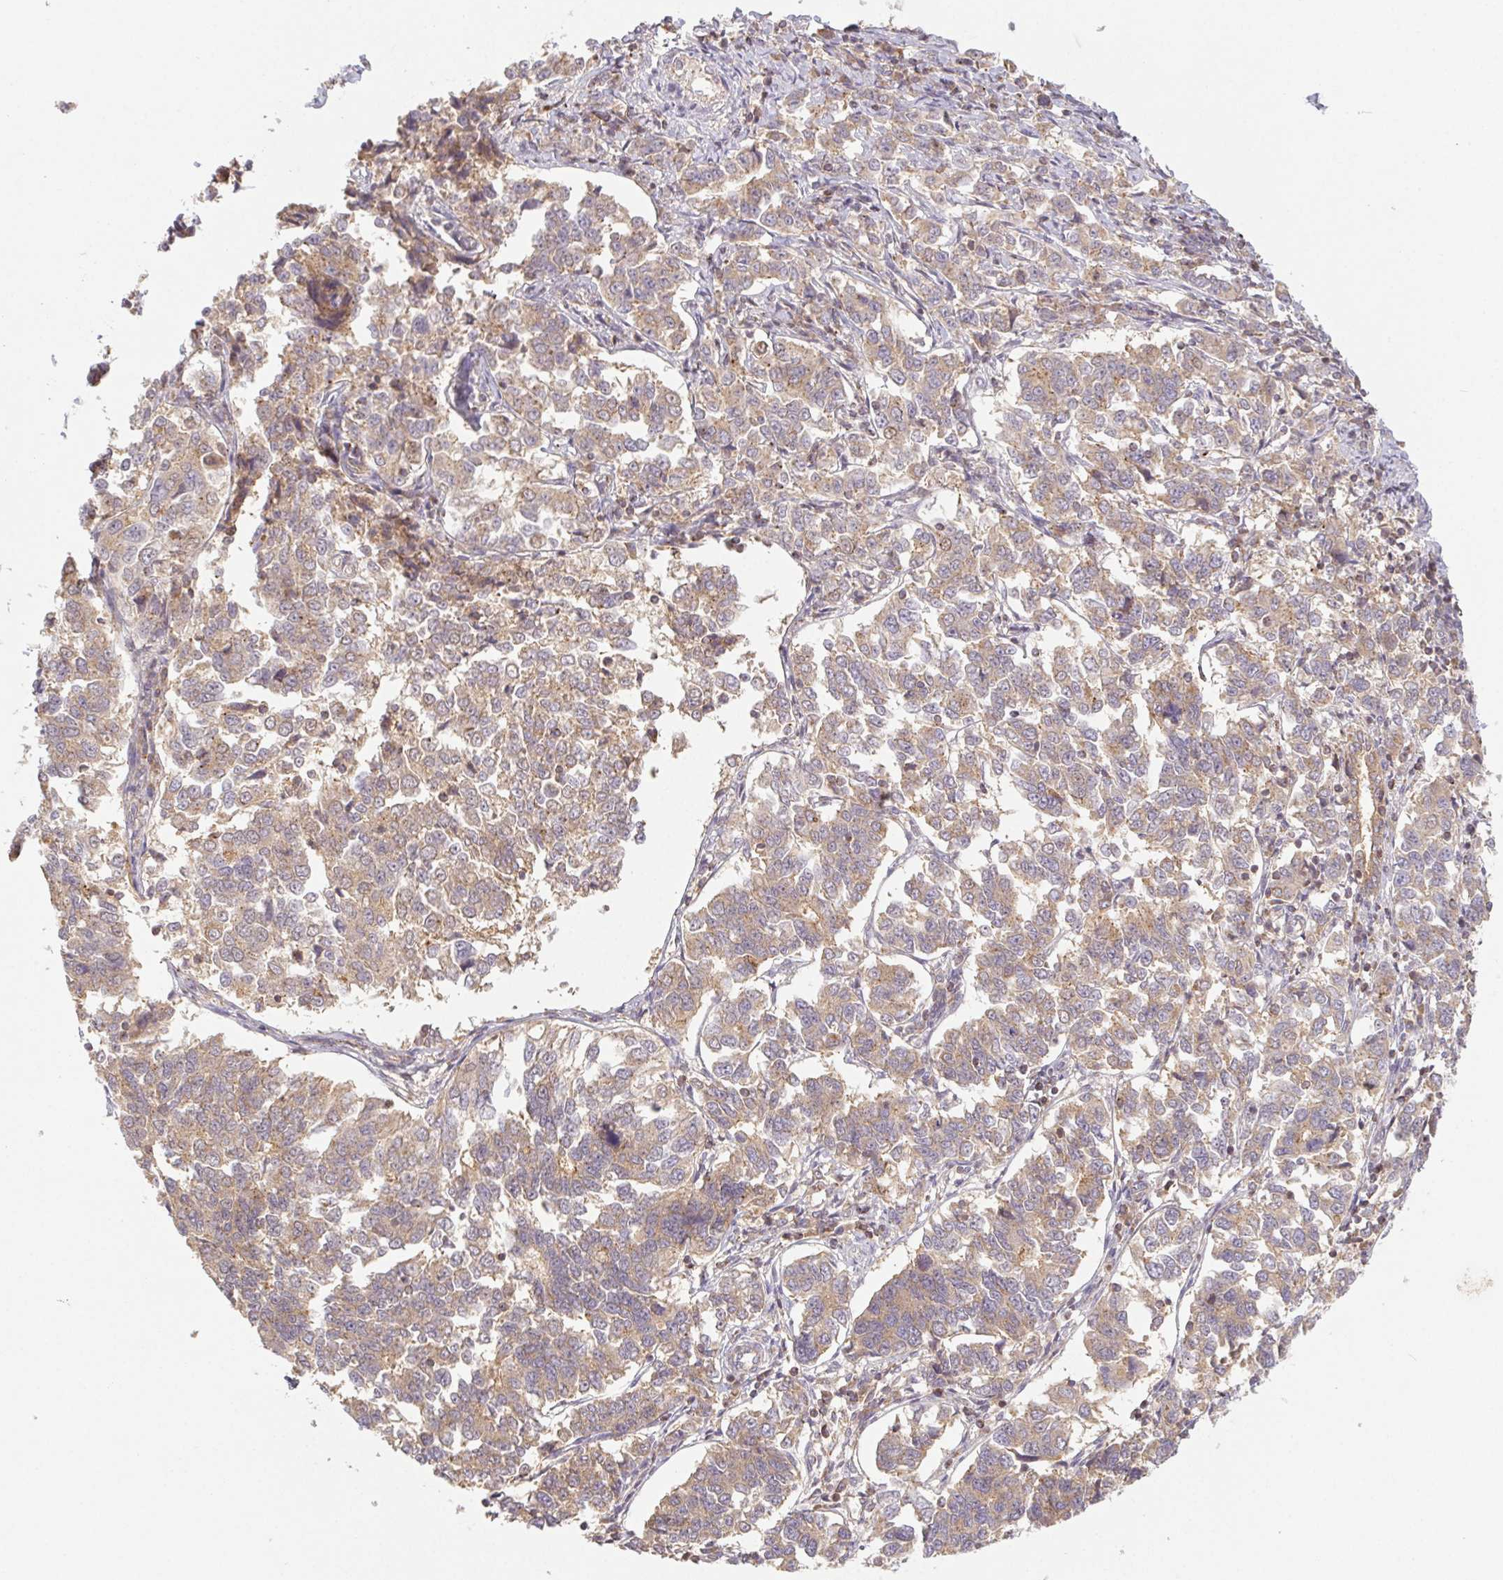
{"staining": {"intensity": "weak", "quantity": ">75%", "location": "cytoplasmic/membranous"}, "tissue": "endometrial cancer", "cell_type": "Tumor cells", "image_type": "cancer", "snomed": [{"axis": "morphology", "description": "Adenocarcinoma, NOS"}, {"axis": "topography", "description": "Endometrium"}], "caption": "About >75% of tumor cells in human endometrial cancer demonstrate weak cytoplasmic/membranous protein staining as visualized by brown immunohistochemical staining.", "gene": "MTHFD1", "patient": {"sex": "female", "age": 43}}